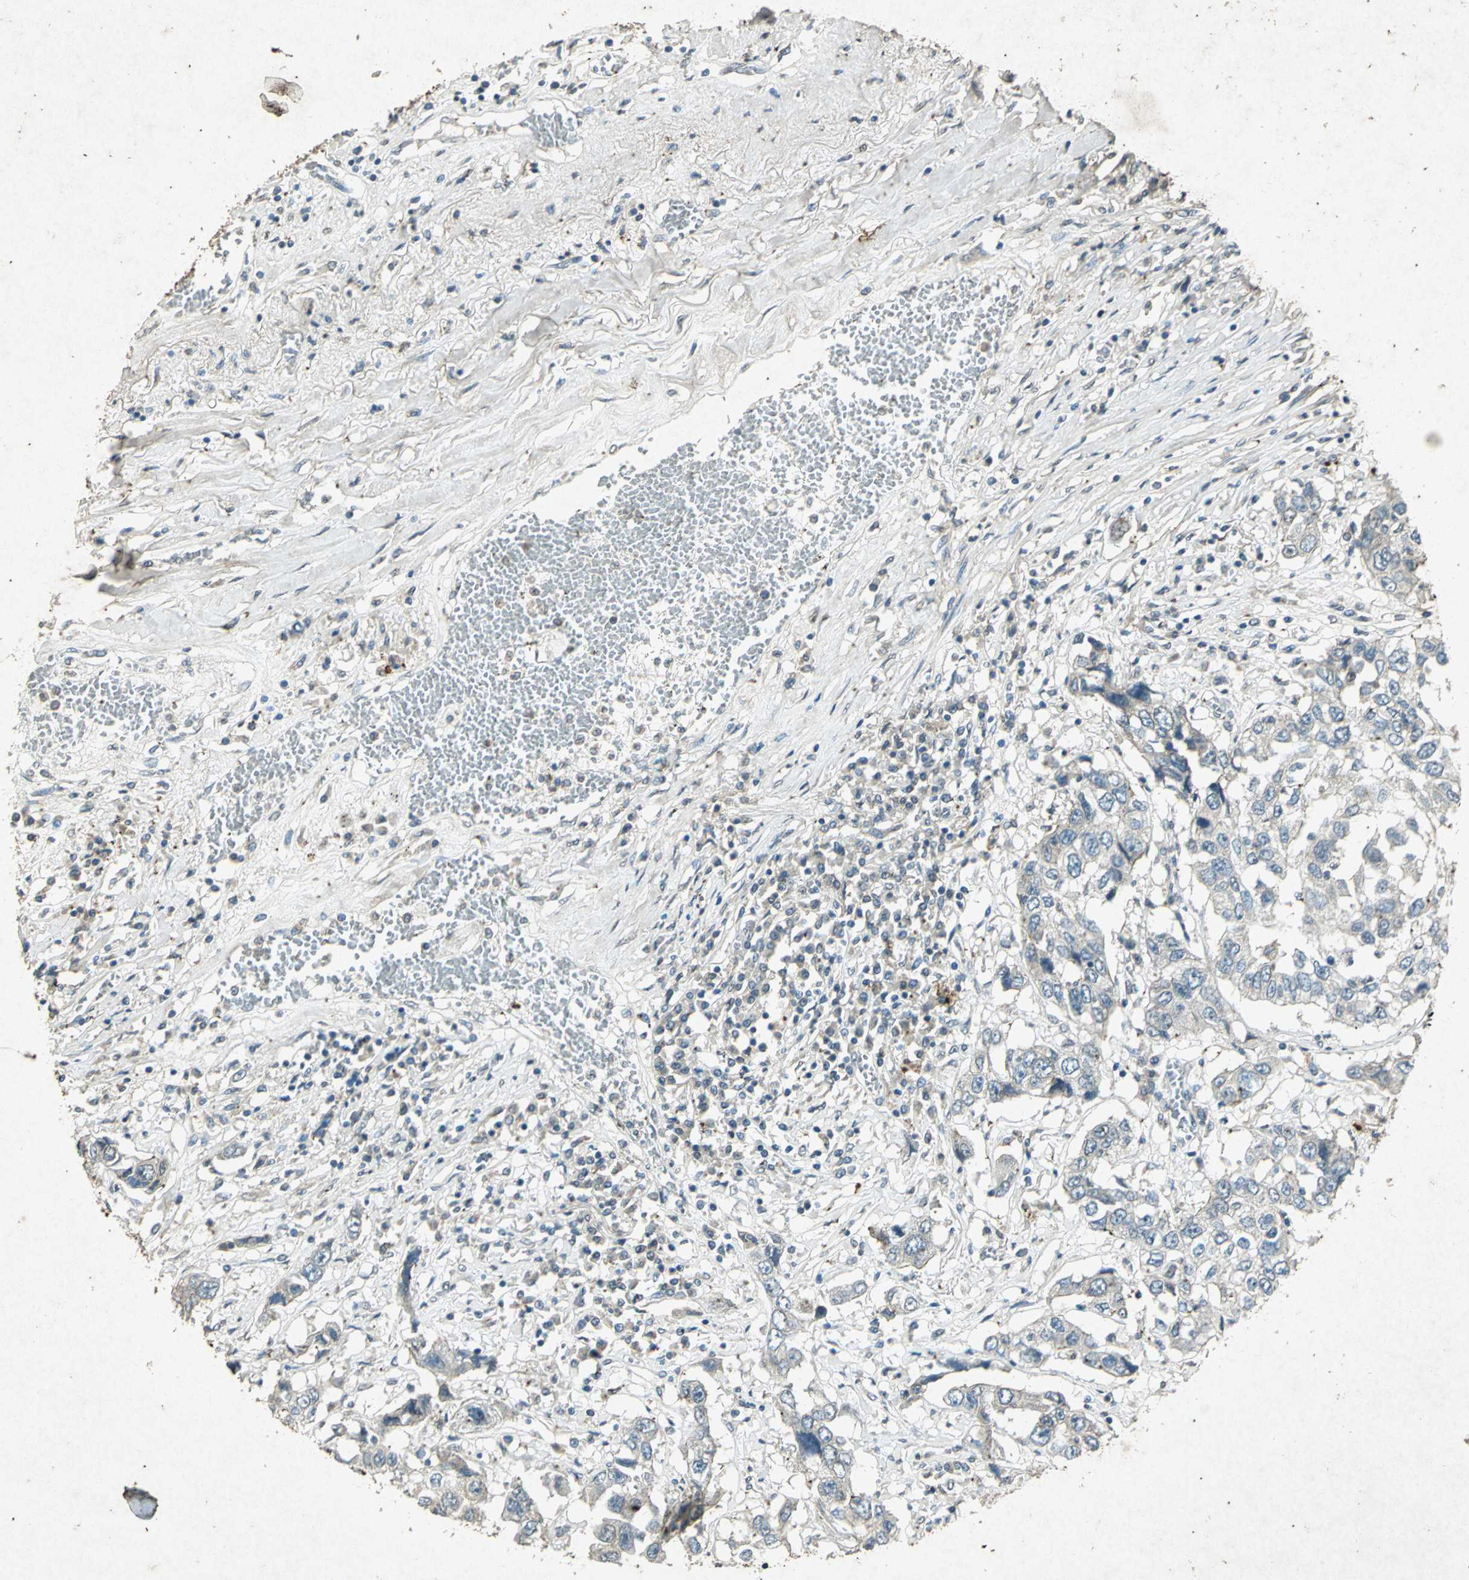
{"staining": {"intensity": "weak", "quantity": "<25%", "location": "cytoplasmic/membranous"}, "tissue": "lung cancer", "cell_type": "Tumor cells", "image_type": "cancer", "snomed": [{"axis": "morphology", "description": "Squamous cell carcinoma, NOS"}, {"axis": "topography", "description": "Lung"}], "caption": "An immunohistochemistry (IHC) histopathology image of lung cancer is shown. There is no staining in tumor cells of lung cancer. (Immunohistochemistry (ihc), brightfield microscopy, high magnification).", "gene": "PSEN1", "patient": {"sex": "male", "age": 71}}